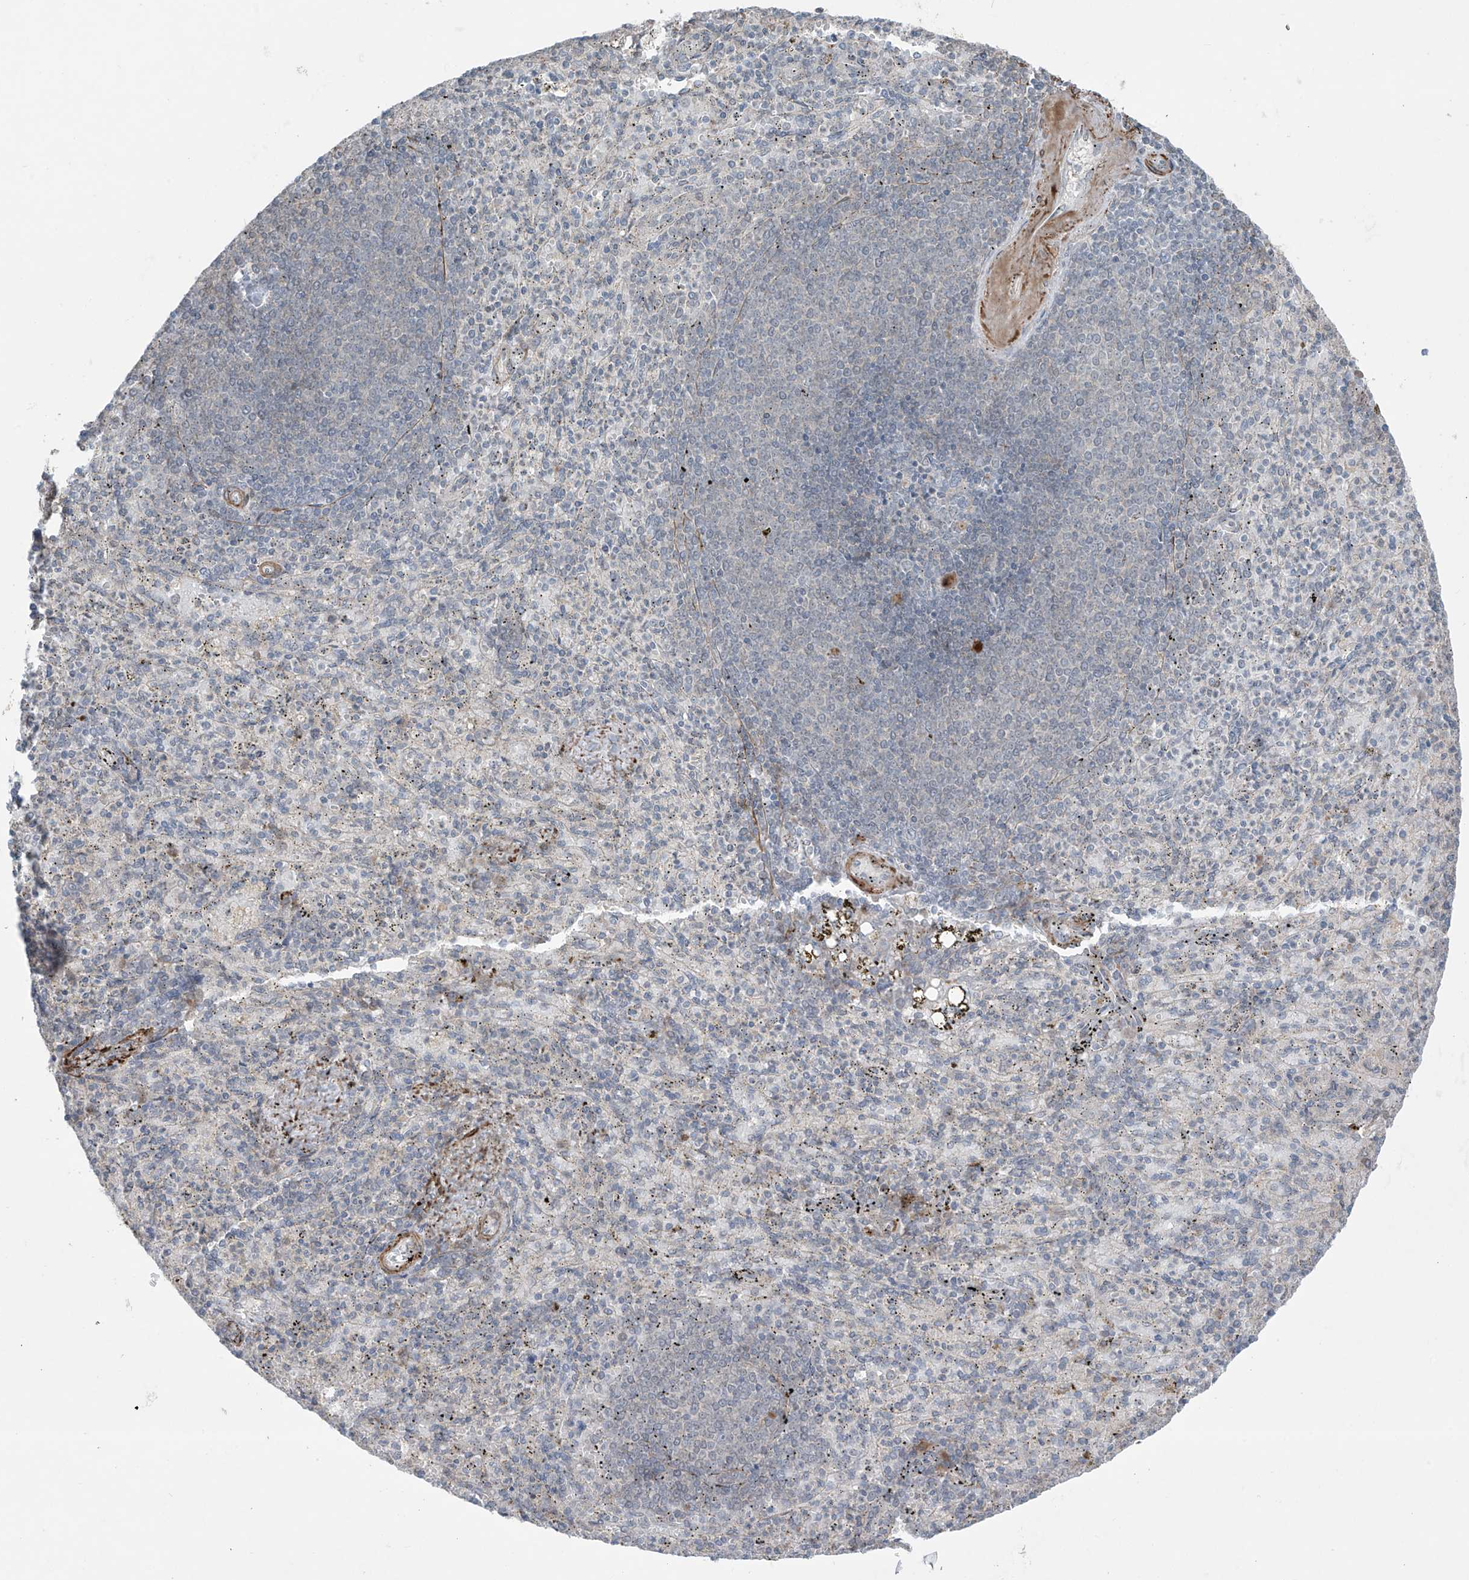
{"staining": {"intensity": "negative", "quantity": "none", "location": "none"}, "tissue": "spleen", "cell_type": "Cells in red pulp", "image_type": "normal", "snomed": [{"axis": "morphology", "description": "Normal tissue, NOS"}, {"axis": "topography", "description": "Spleen"}], "caption": "Immunohistochemistry of normal human spleen displays no expression in cells in red pulp.", "gene": "RASGEF1A", "patient": {"sex": "female", "age": 74}}